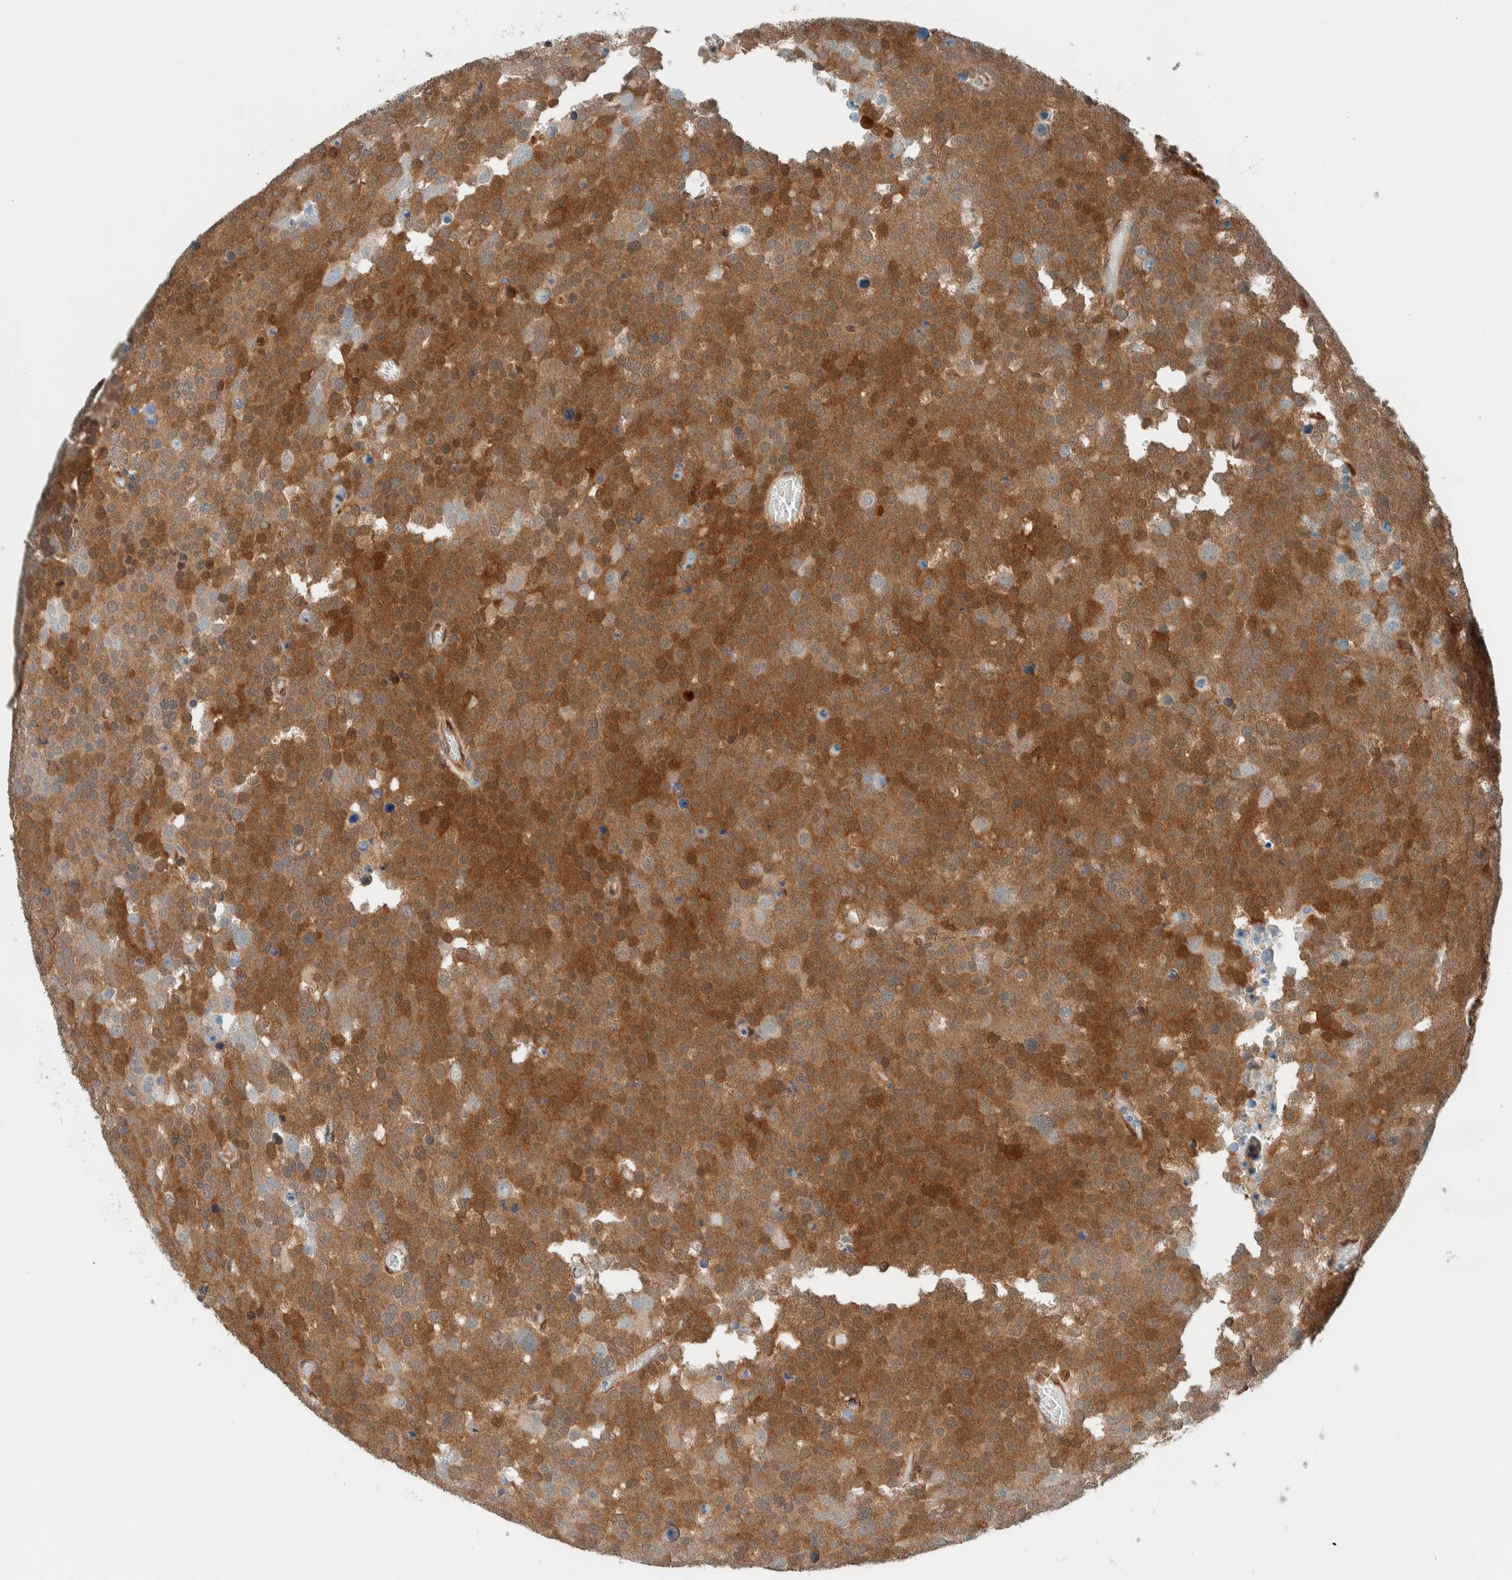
{"staining": {"intensity": "strong", "quantity": ">75%", "location": "cytoplasmic/membranous,nuclear"}, "tissue": "testis cancer", "cell_type": "Tumor cells", "image_type": "cancer", "snomed": [{"axis": "morphology", "description": "Seminoma, NOS"}, {"axis": "topography", "description": "Testis"}], "caption": "Protein staining by immunohistochemistry (IHC) displays strong cytoplasmic/membranous and nuclear expression in approximately >75% of tumor cells in testis seminoma.", "gene": "NXN", "patient": {"sex": "male", "age": 71}}